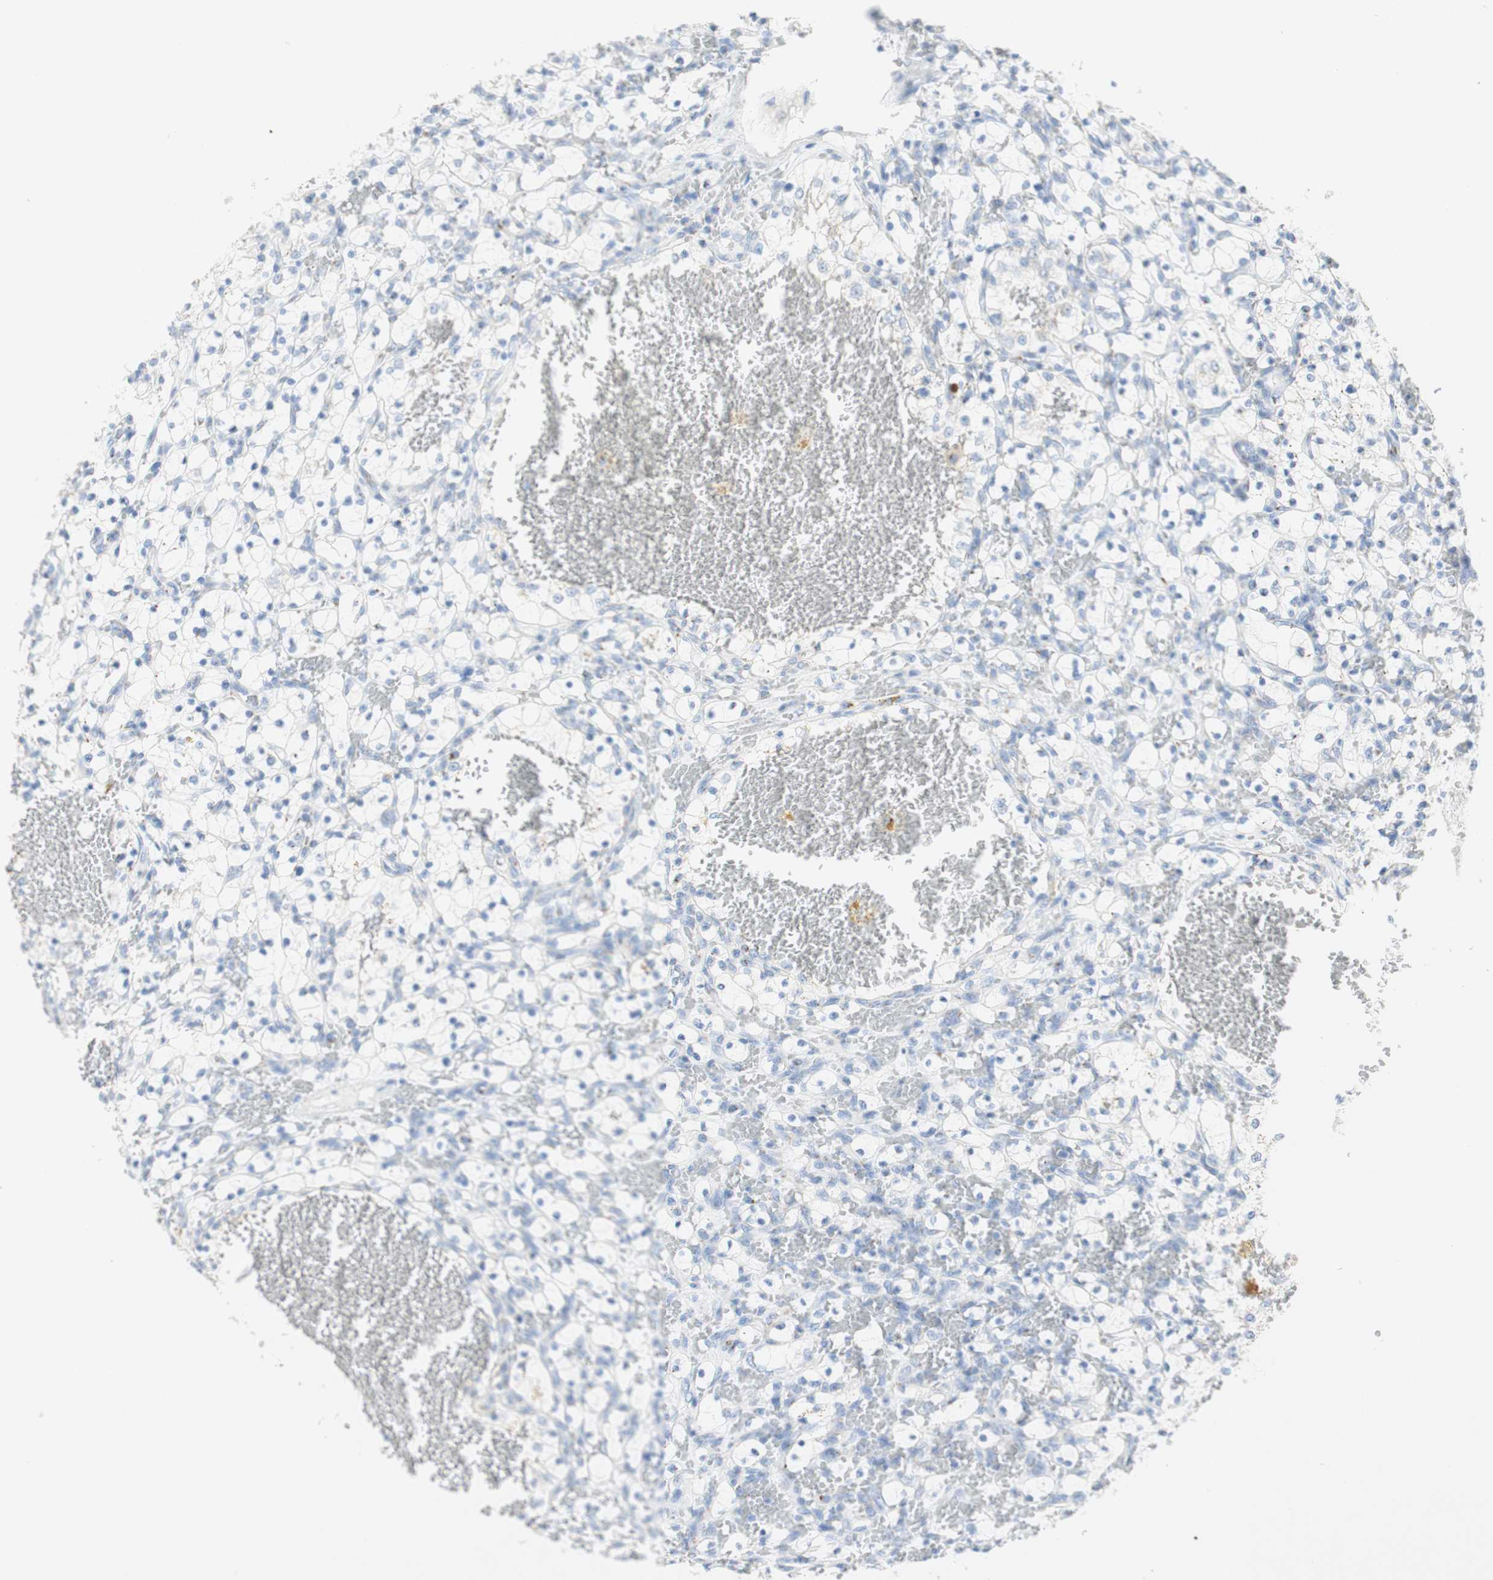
{"staining": {"intensity": "negative", "quantity": "none", "location": "none"}, "tissue": "renal cancer", "cell_type": "Tumor cells", "image_type": "cancer", "snomed": [{"axis": "morphology", "description": "Adenocarcinoma, NOS"}, {"axis": "topography", "description": "Kidney"}], "caption": "An immunohistochemistry image of adenocarcinoma (renal) is shown. There is no staining in tumor cells of adenocarcinoma (renal). (IHC, brightfield microscopy, high magnification).", "gene": "MANEA", "patient": {"sex": "female", "age": 69}}